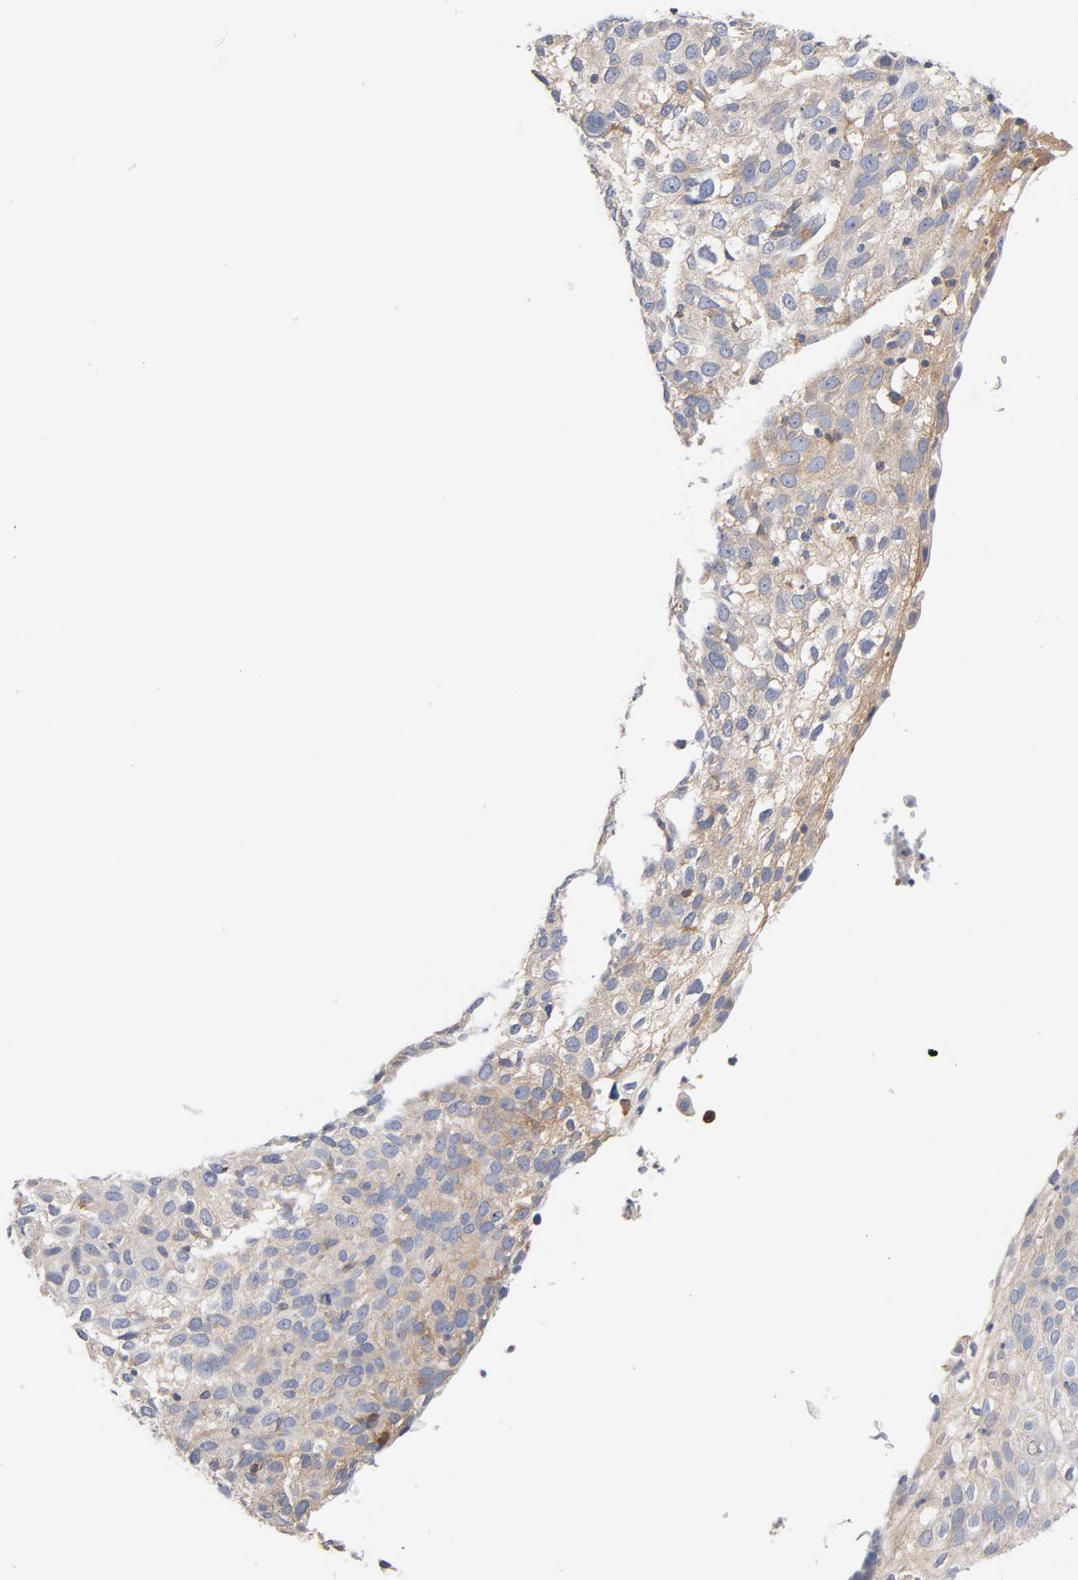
{"staining": {"intensity": "weak", "quantity": ">75%", "location": "cytoplasmic/membranous"}, "tissue": "skin cancer", "cell_type": "Tumor cells", "image_type": "cancer", "snomed": [{"axis": "morphology", "description": "Squamous cell carcinoma, NOS"}, {"axis": "topography", "description": "Skin"}], "caption": "IHC histopathology image of human skin squamous cell carcinoma stained for a protein (brown), which demonstrates low levels of weak cytoplasmic/membranous positivity in about >75% of tumor cells.", "gene": "MALT1", "patient": {"sex": "male", "age": 87}}